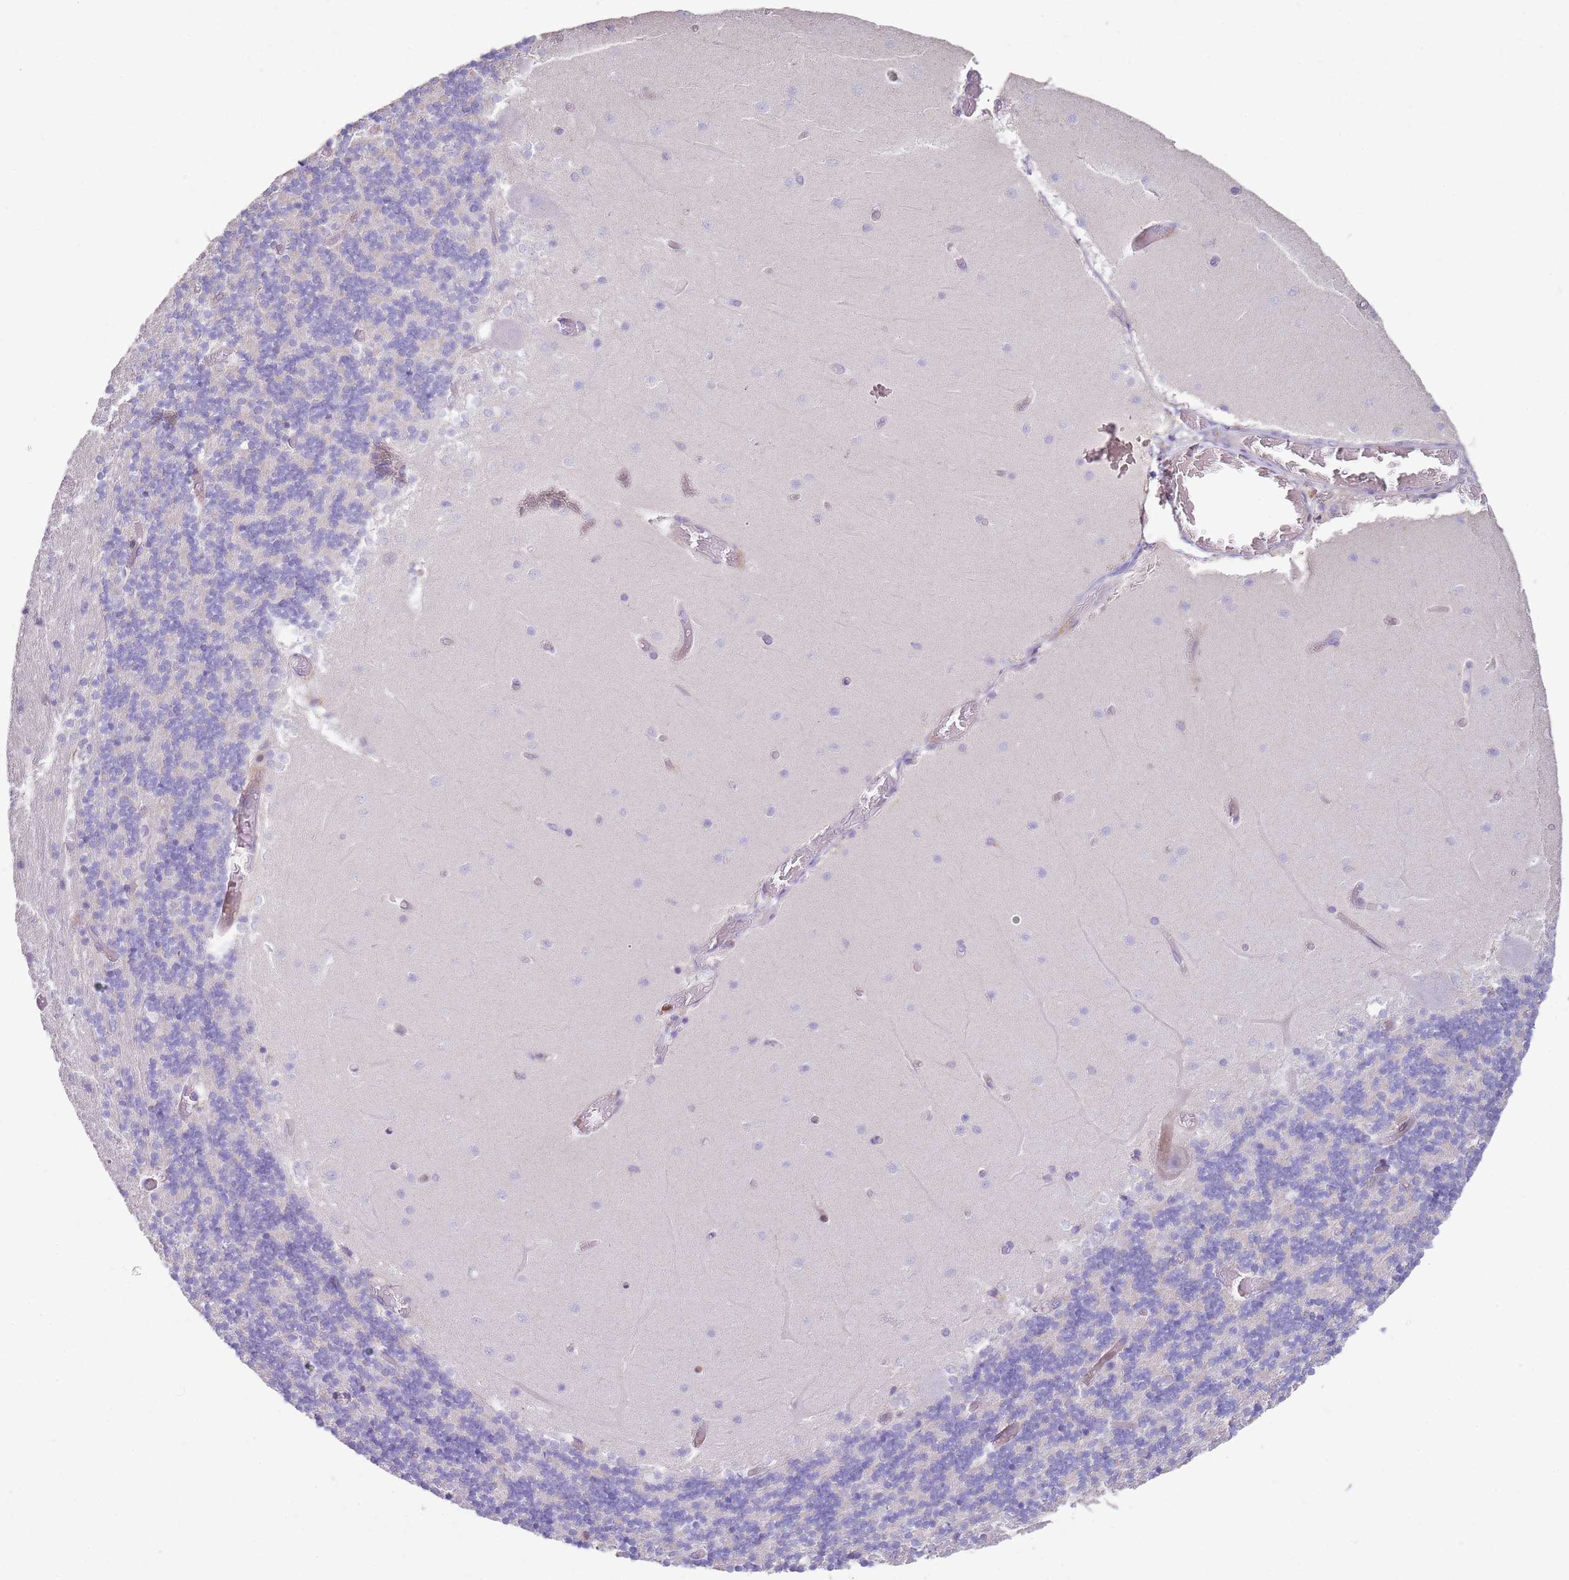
{"staining": {"intensity": "negative", "quantity": "none", "location": "none"}, "tissue": "cerebellum", "cell_type": "Cells in granular layer", "image_type": "normal", "snomed": [{"axis": "morphology", "description": "Normal tissue, NOS"}, {"axis": "topography", "description": "Cerebellum"}], "caption": "Immunohistochemistry (IHC) of benign human cerebellum displays no staining in cells in granular layer.", "gene": "FPR1", "patient": {"sex": "female", "age": 28}}